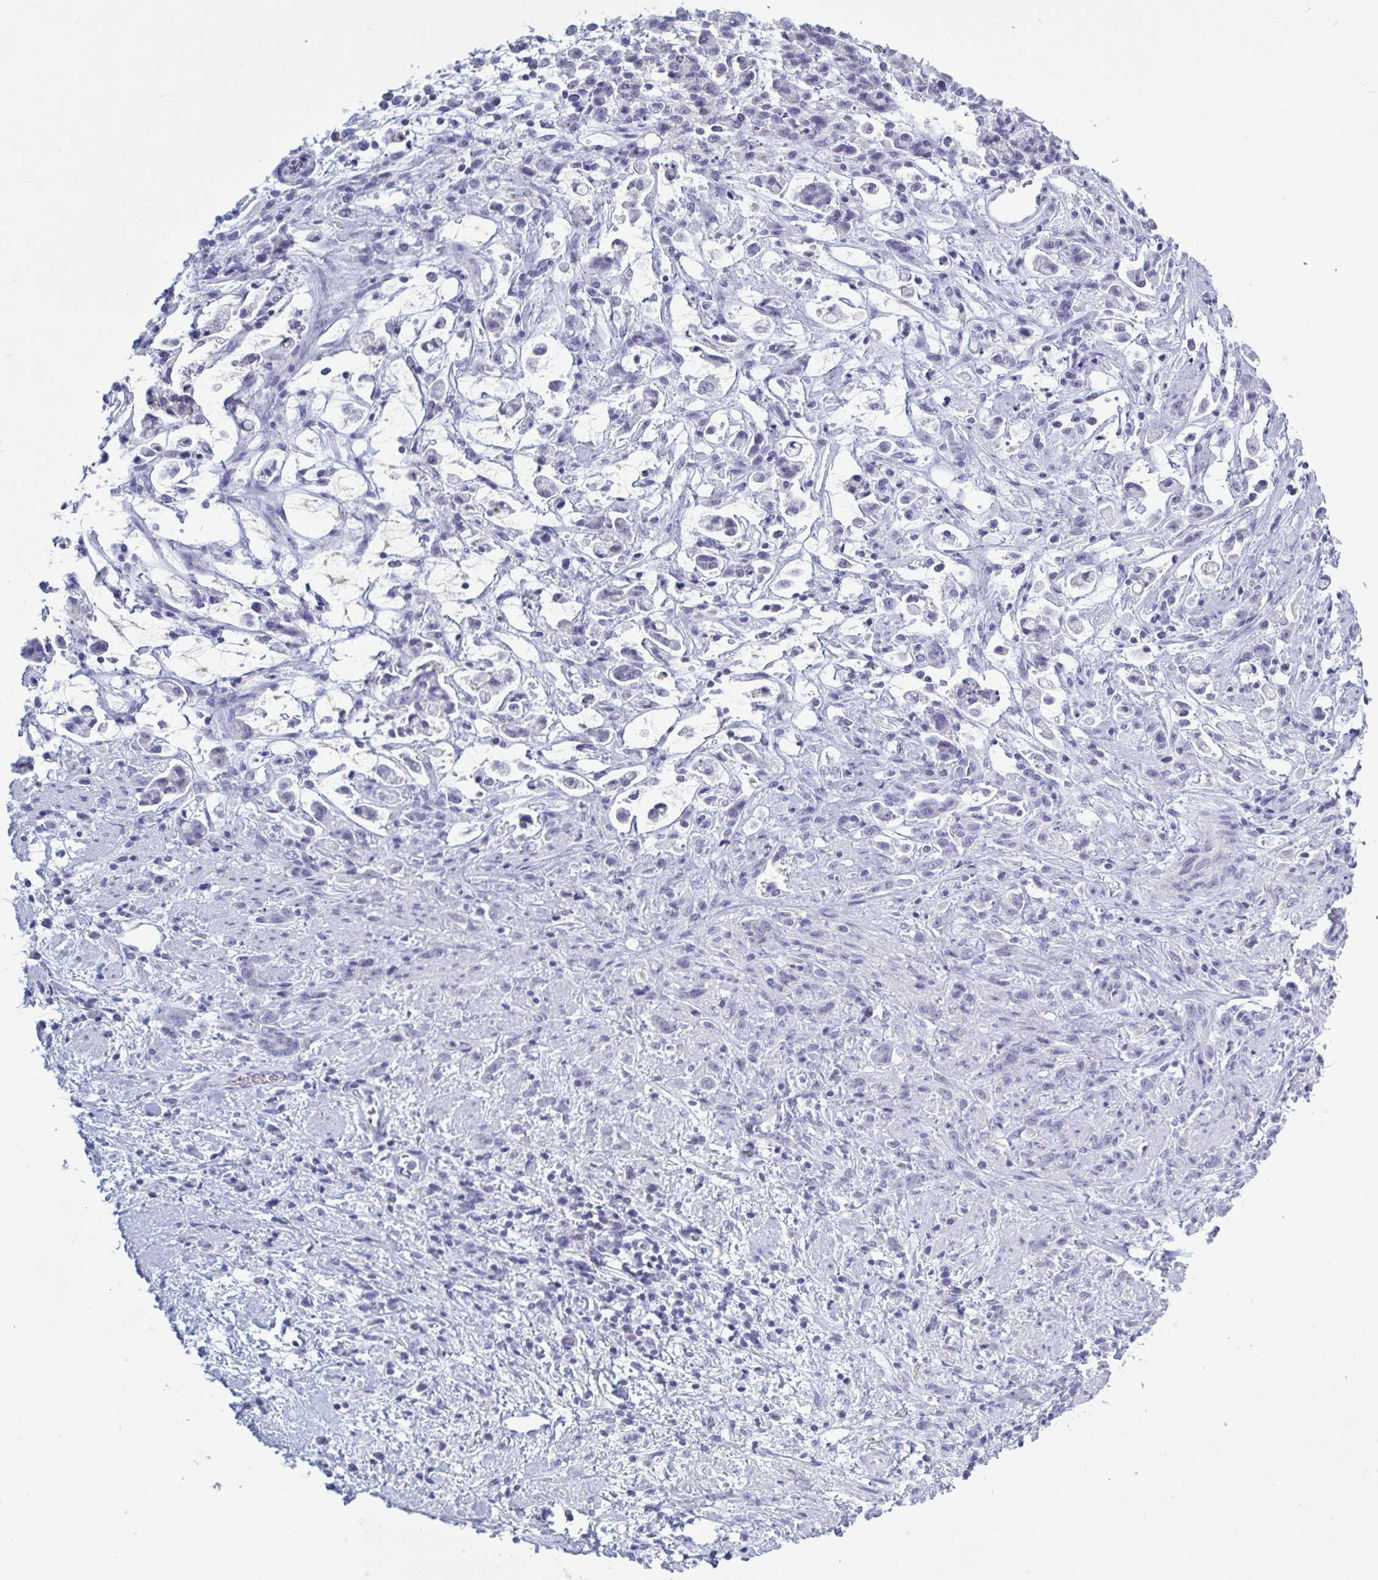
{"staining": {"intensity": "negative", "quantity": "none", "location": "none"}, "tissue": "stomach cancer", "cell_type": "Tumor cells", "image_type": "cancer", "snomed": [{"axis": "morphology", "description": "Adenocarcinoma, NOS"}, {"axis": "topography", "description": "Stomach"}], "caption": "The immunohistochemistry image has no significant positivity in tumor cells of stomach cancer (adenocarcinoma) tissue.", "gene": "NDUFC2", "patient": {"sex": "female", "age": 60}}